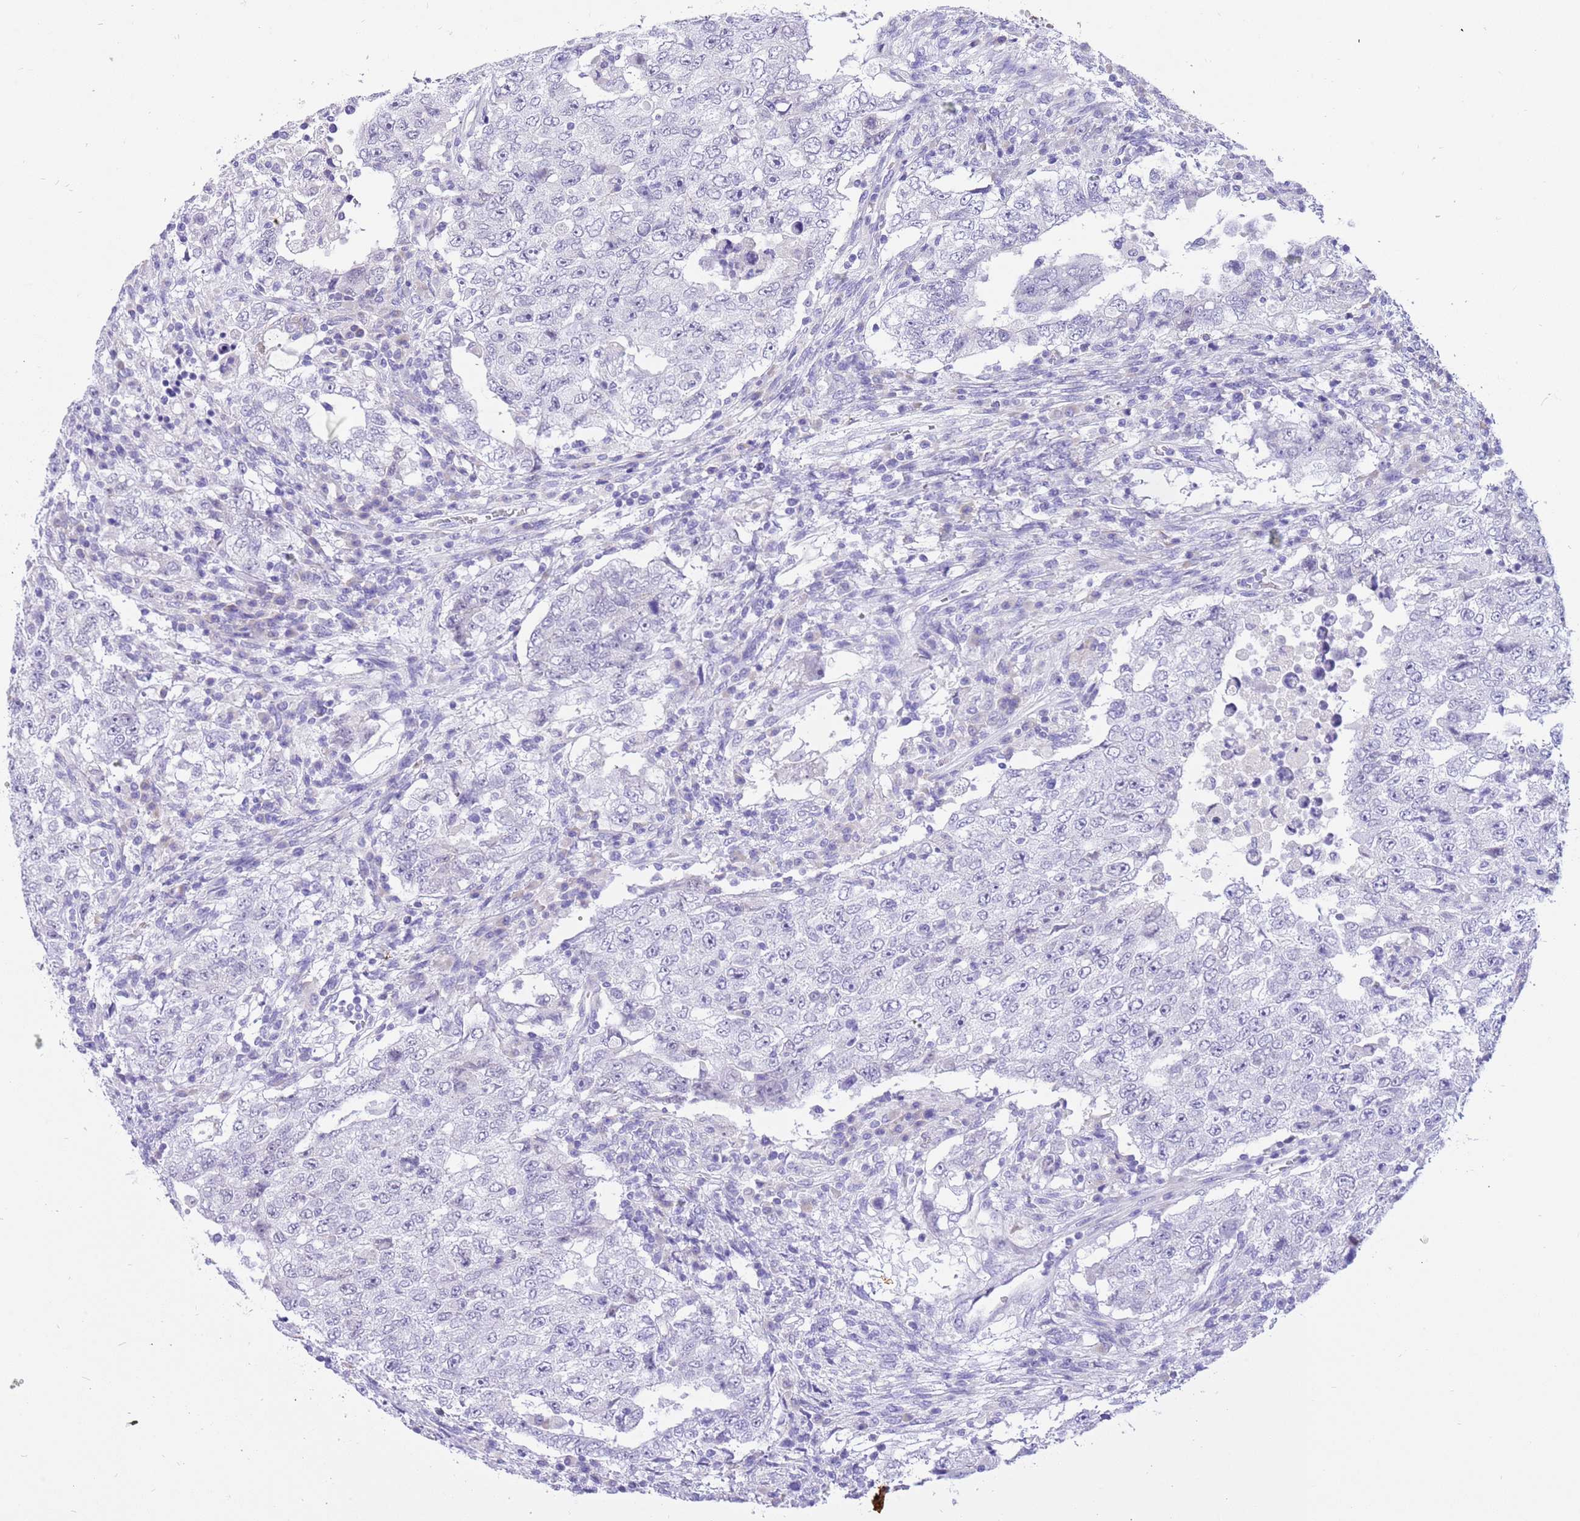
{"staining": {"intensity": "negative", "quantity": "none", "location": "none"}, "tissue": "testis cancer", "cell_type": "Tumor cells", "image_type": "cancer", "snomed": [{"axis": "morphology", "description": "Carcinoma, Embryonal, NOS"}, {"axis": "topography", "description": "Testis"}], "caption": "Testis embryonal carcinoma was stained to show a protein in brown. There is no significant positivity in tumor cells.", "gene": "R3HDM4", "patient": {"sex": "male", "age": 26}}